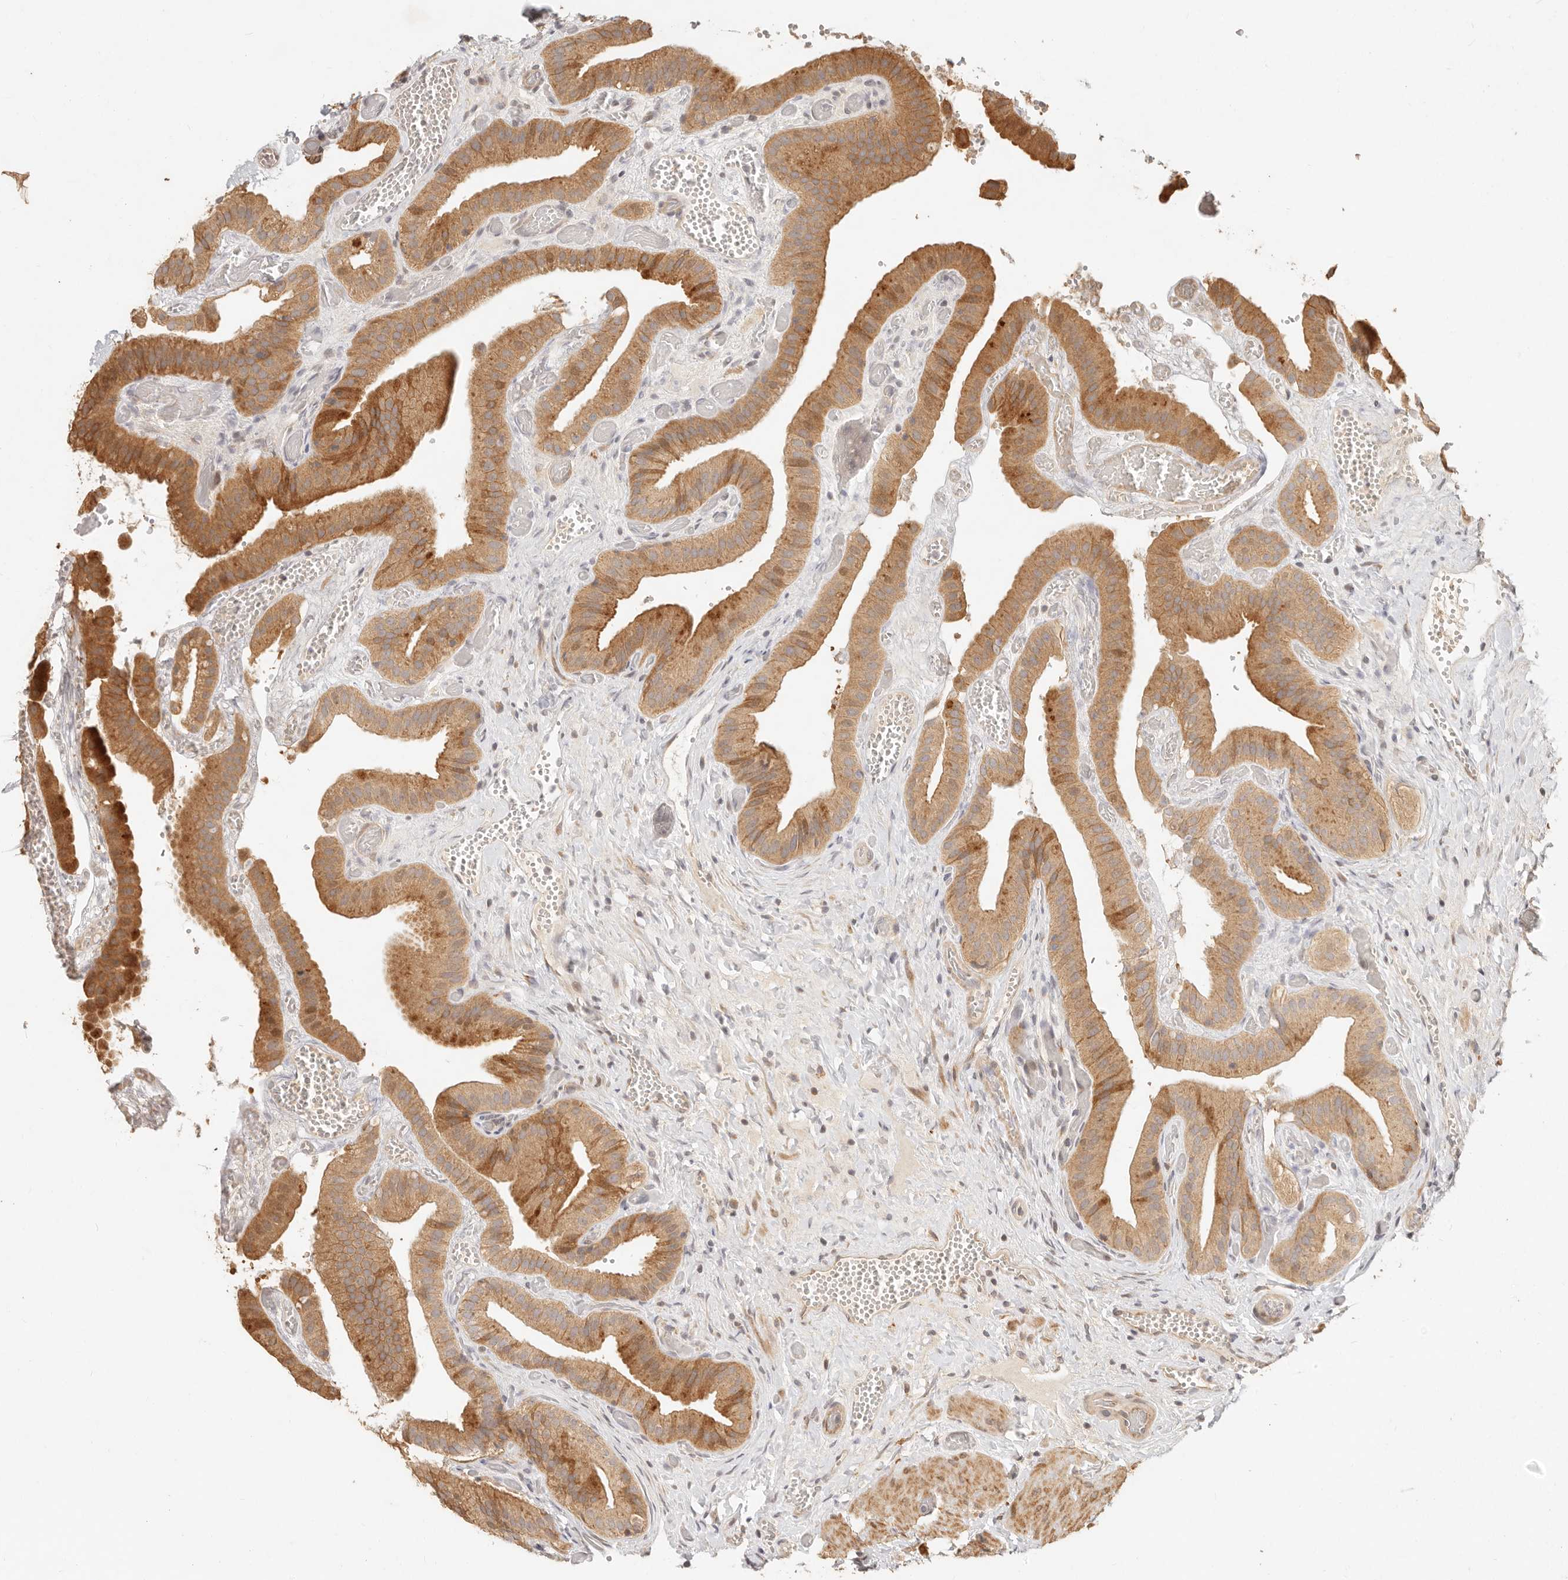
{"staining": {"intensity": "moderate", "quantity": ">75%", "location": "cytoplasmic/membranous"}, "tissue": "gallbladder", "cell_type": "Glandular cells", "image_type": "normal", "snomed": [{"axis": "morphology", "description": "Normal tissue, NOS"}, {"axis": "topography", "description": "Gallbladder"}], "caption": "Immunohistochemical staining of normal human gallbladder displays moderate cytoplasmic/membranous protein positivity in approximately >75% of glandular cells. (DAB = brown stain, brightfield microscopy at high magnification).", "gene": "TIMM17A", "patient": {"sex": "female", "age": 64}}